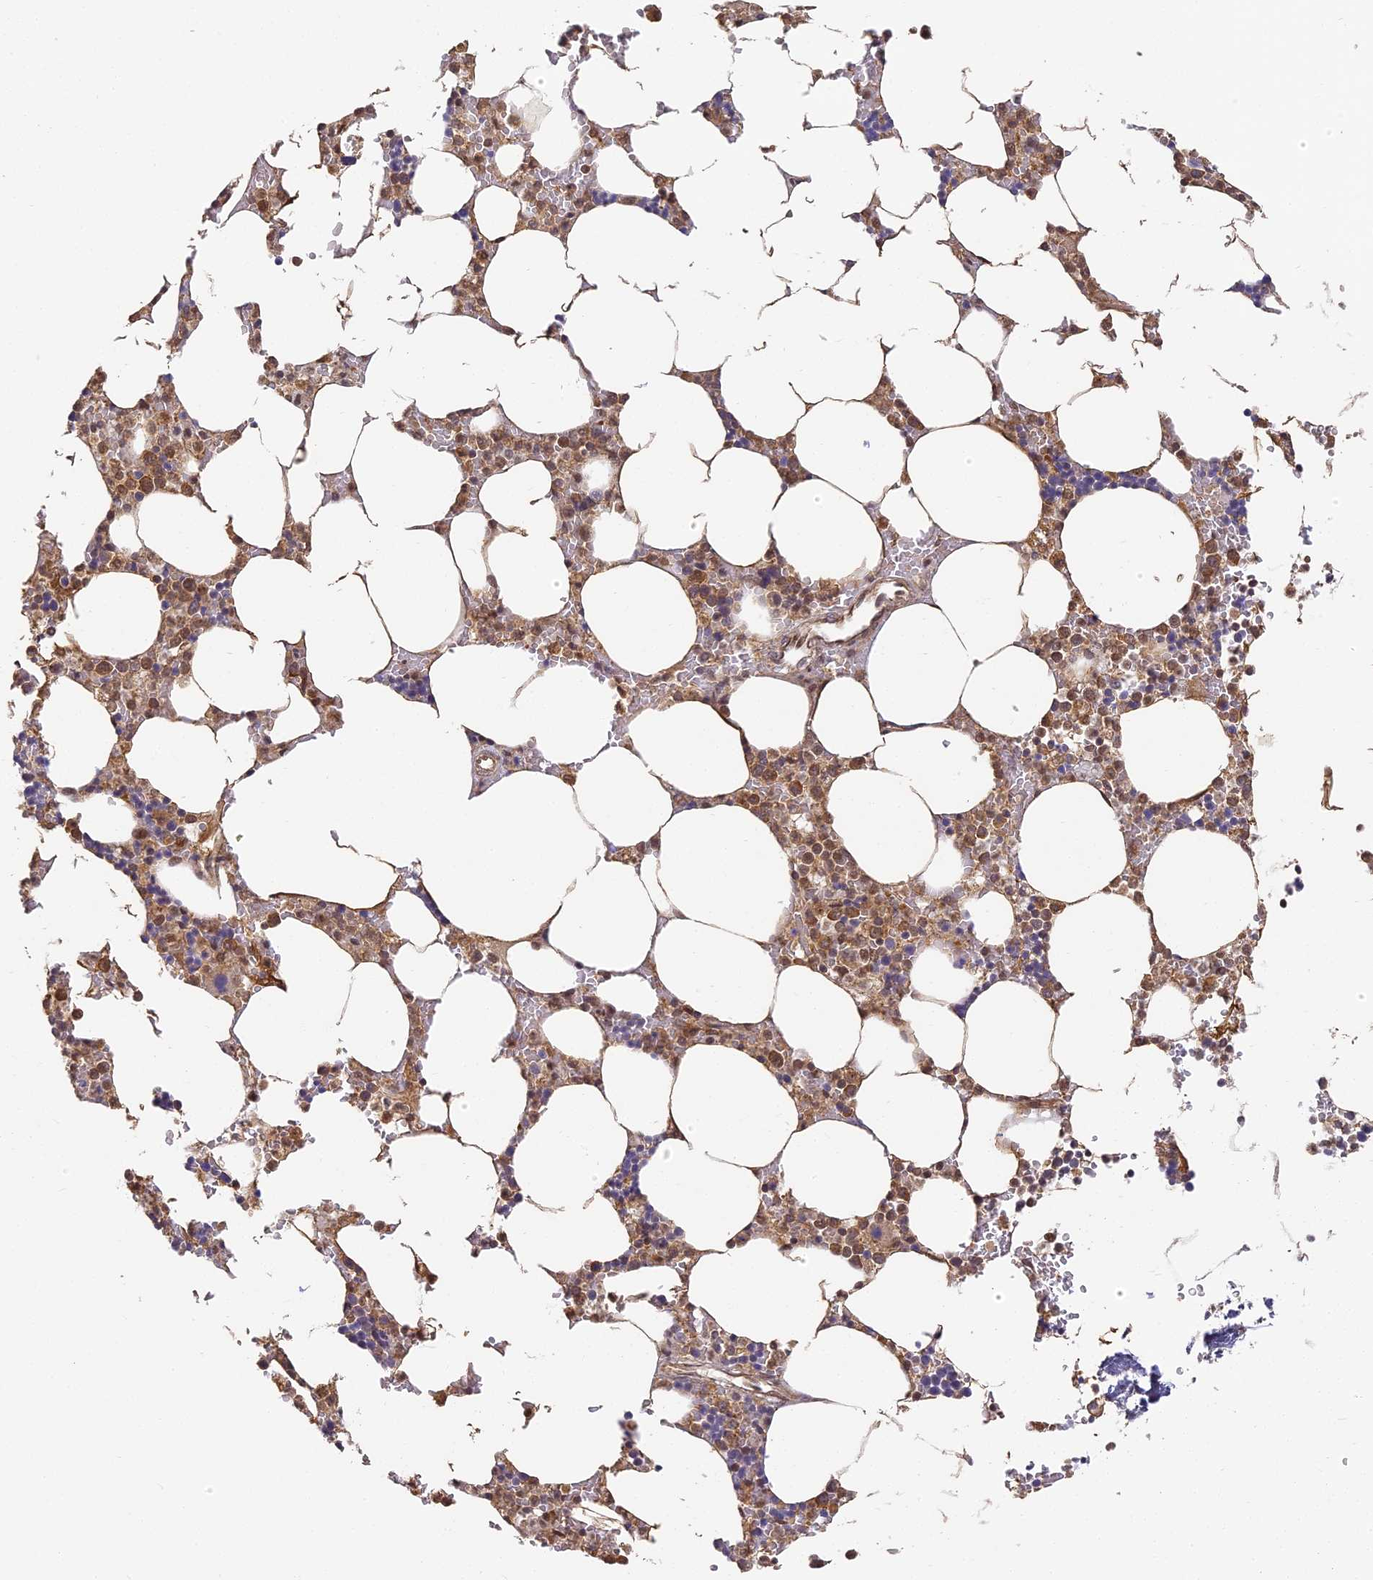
{"staining": {"intensity": "moderate", "quantity": ">75%", "location": "cytoplasmic/membranous,nuclear"}, "tissue": "bone marrow", "cell_type": "Hematopoietic cells", "image_type": "normal", "snomed": [{"axis": "morphology", "description": "Normal tissue, NOS"}, {"axis": "topography", "description": "Bone marrow"}], "caption": "The micrograph shows staining of normal bone marrow, revealing moderate cytoplasmic/membranous,nuclear protein expression (brown color) within hematopoietic cells. (DAB (3,3'-diaminobenzidine) IHC, brown staining for protein, blue staining for nuclei).", "gene": "ENSG00000268870", "patient": {"sex": "male", "age": 70}}